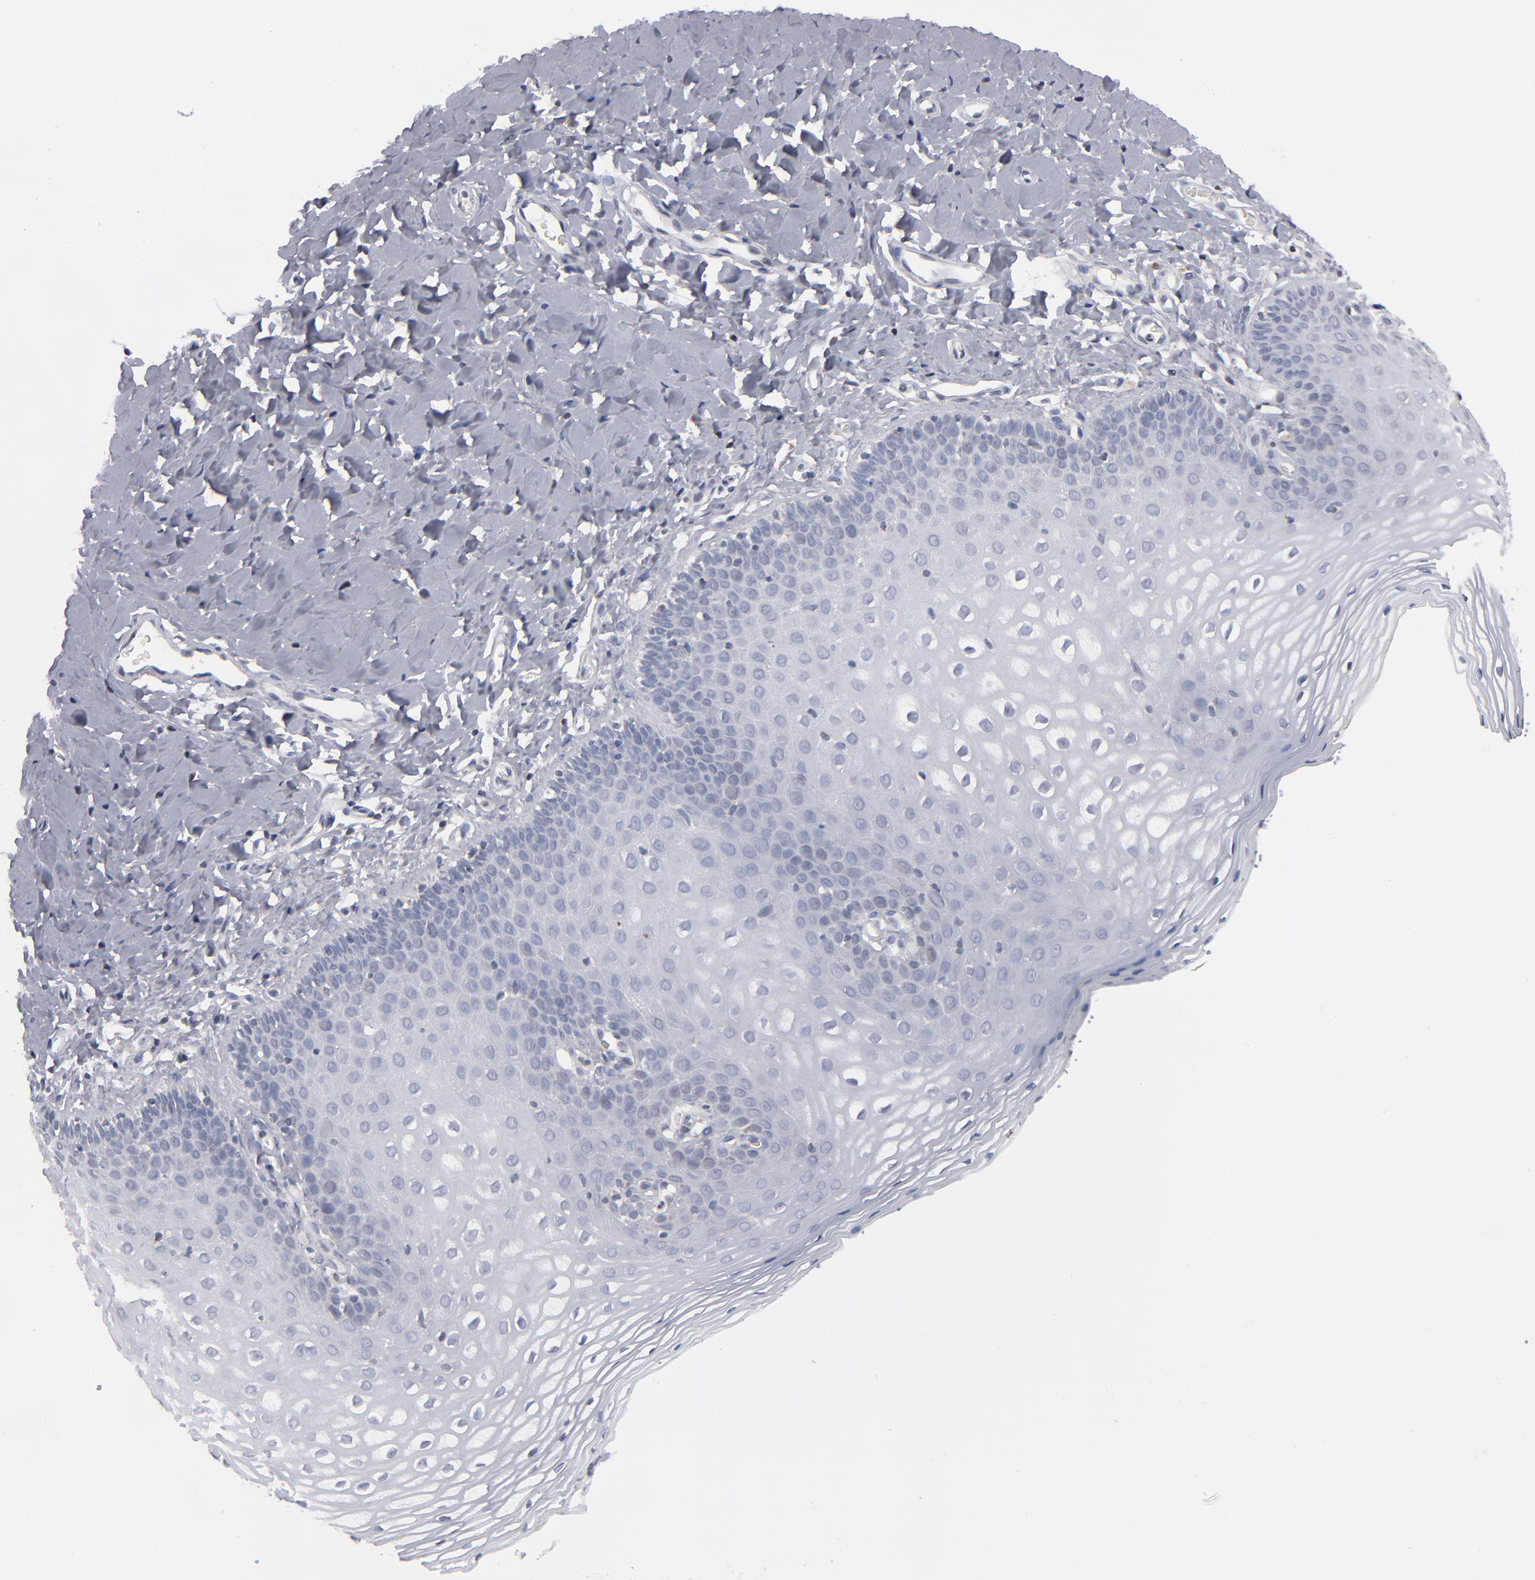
{"staining": {"intensity": "negative", "quantity": "none", "location": "none"}, "tissue": "vagina", "cell_type": "Squamous epithelial cells", "image_type": "normal", "snomed": [{"axis": "morphology", "description": "Normal tissue, NOS"}, {"axis": "topography", "description": "Vagina"}], "caption": "Immunohistochemistry micrograph of normal human vagina stained for a protein (brown), which demonstrates no staining in squamous epithelial cells.", "gene": "ODF2", "patient": {"sex": "female", "age": 55}}